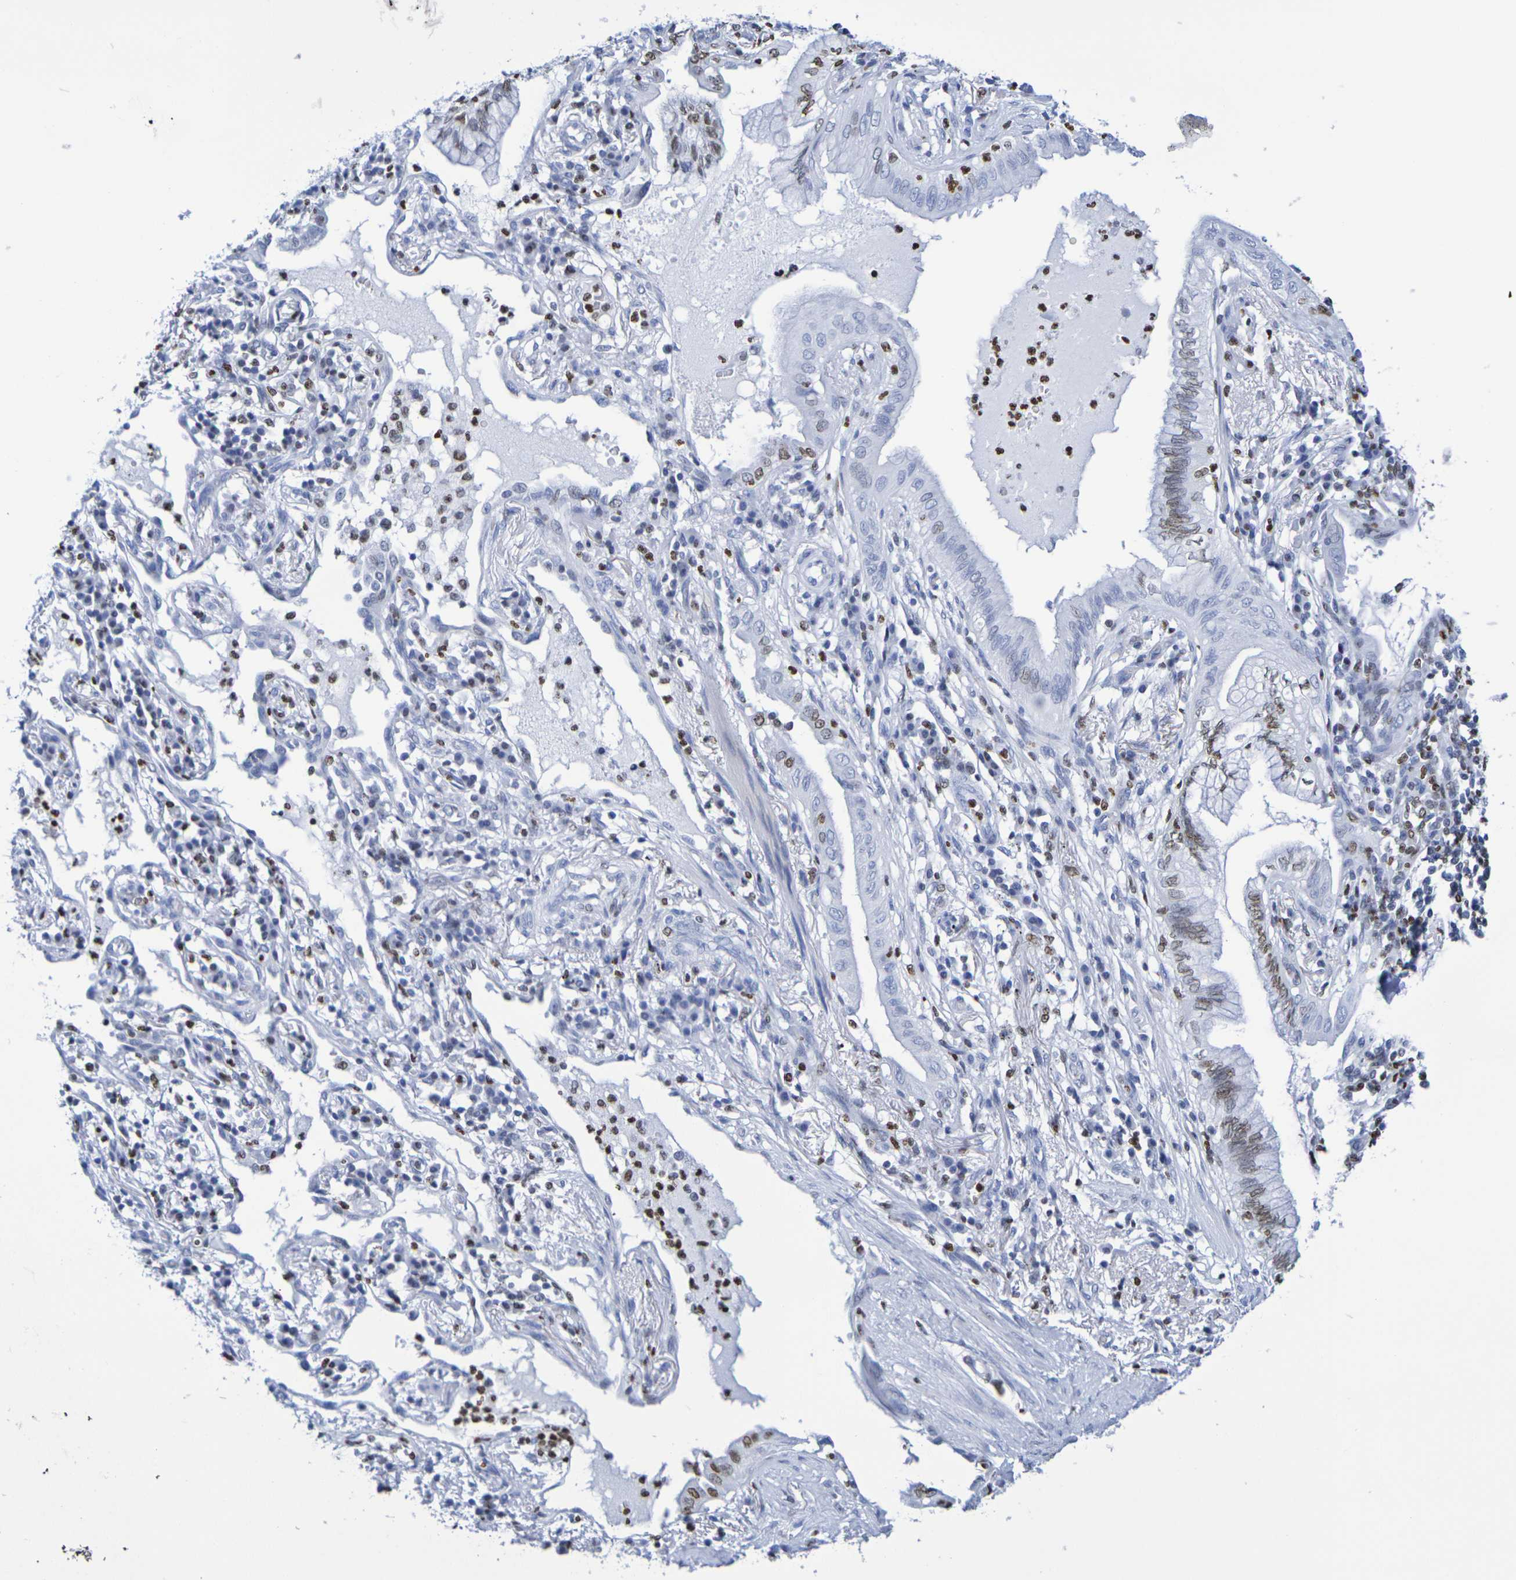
{"staining": {"intensity": "weak", "quantity": "25%-75%", "location": "nuclear"}, "tissue": "lung cancer", "cell_type": "Tumor cells", "image_type": "cancer", "snomed": [{"axis": "morphology", "description": "Adenocarcinoma, NOS"}, {"axis": "topography", "description": "Lung"}], "caption": "Human lung cancer (adenocarcinoma) stained with a protein marker exhibits weak staining in tumor cells.", "gene": "H1-5", "patient": {"sex": "female", "age": 70}}